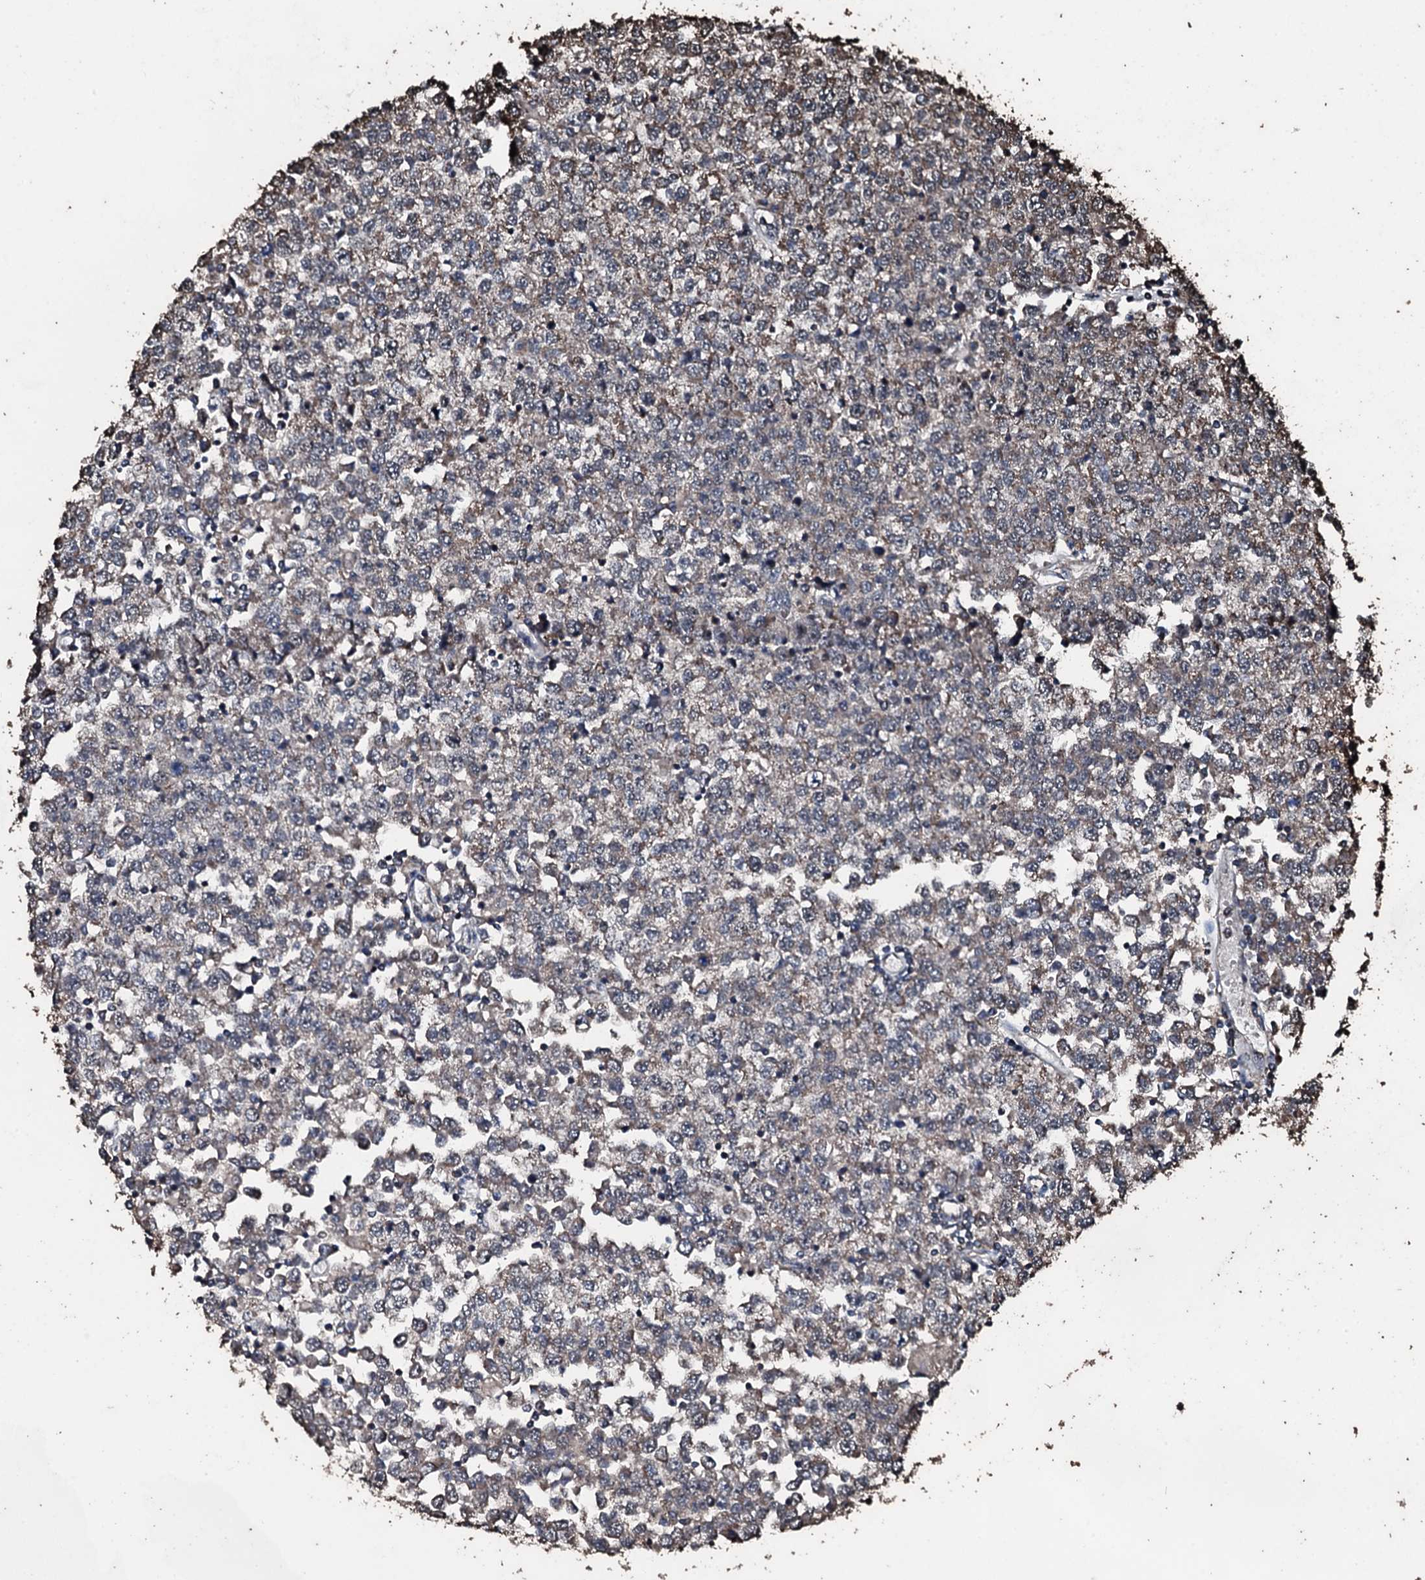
{"staining": {"intensity": "weak", "quantity": "<25%", "location": "cytoplasmic/membranous"}, "tissue": "testis cancer", "cell_type": "Tumor cells", "image_type": "cancer", "snomed": [{"axis": "morphology", "description": "Seminoma, NOS"}, {"axis": "topography", "description": "Testis"}], "caption": "Testis cancer (seminoma) was stained to show a protein in brown. There is no significant expression in tumor cells.", "gene": "FAAP24", "patient": {"sex": "male", "age": 65}}